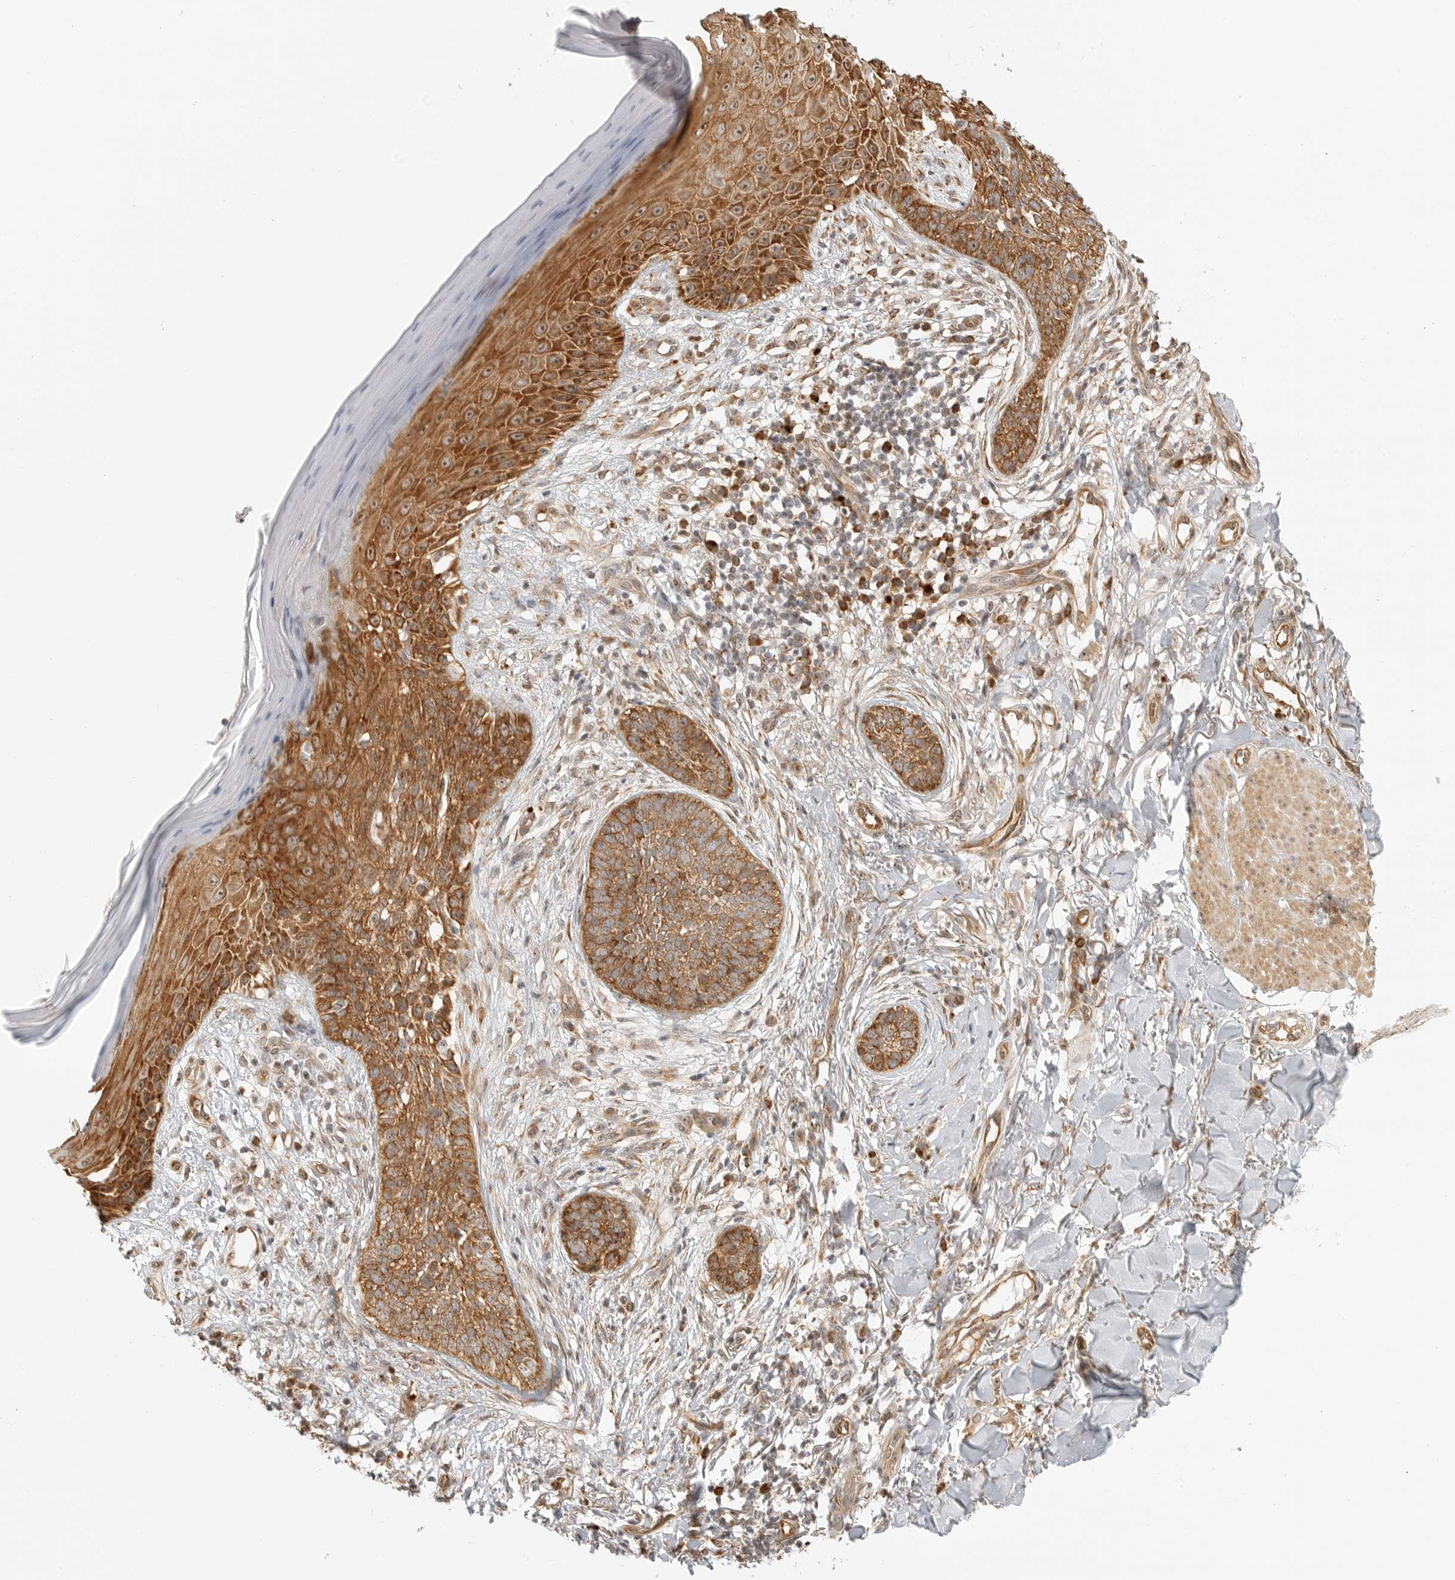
{"staining": {"intensity": "strong", "quantity": ">75%", "location": "cytoplasmic/membranous"}, "tissue": "skin cancer", "cell_type": "Tumor cells", "image_type": "cancer", "snomed": [{"axis": "morphology", "description": "Normal tissue, NOS"}, {"axis": "morphology", "description": "Basal cell carcinoma"}, {"axis": "topography", "description": "Skin"}], "caption": "Immunohistochemistry (IHC) of skin cancer (basal cell carcinoma) demonstrates high levels of strong cytoplasmic/membranous staining in approximately >75% of tumor cells.", "gene": "DSCC1", "patient": {"sex": "male", "age": 67}}